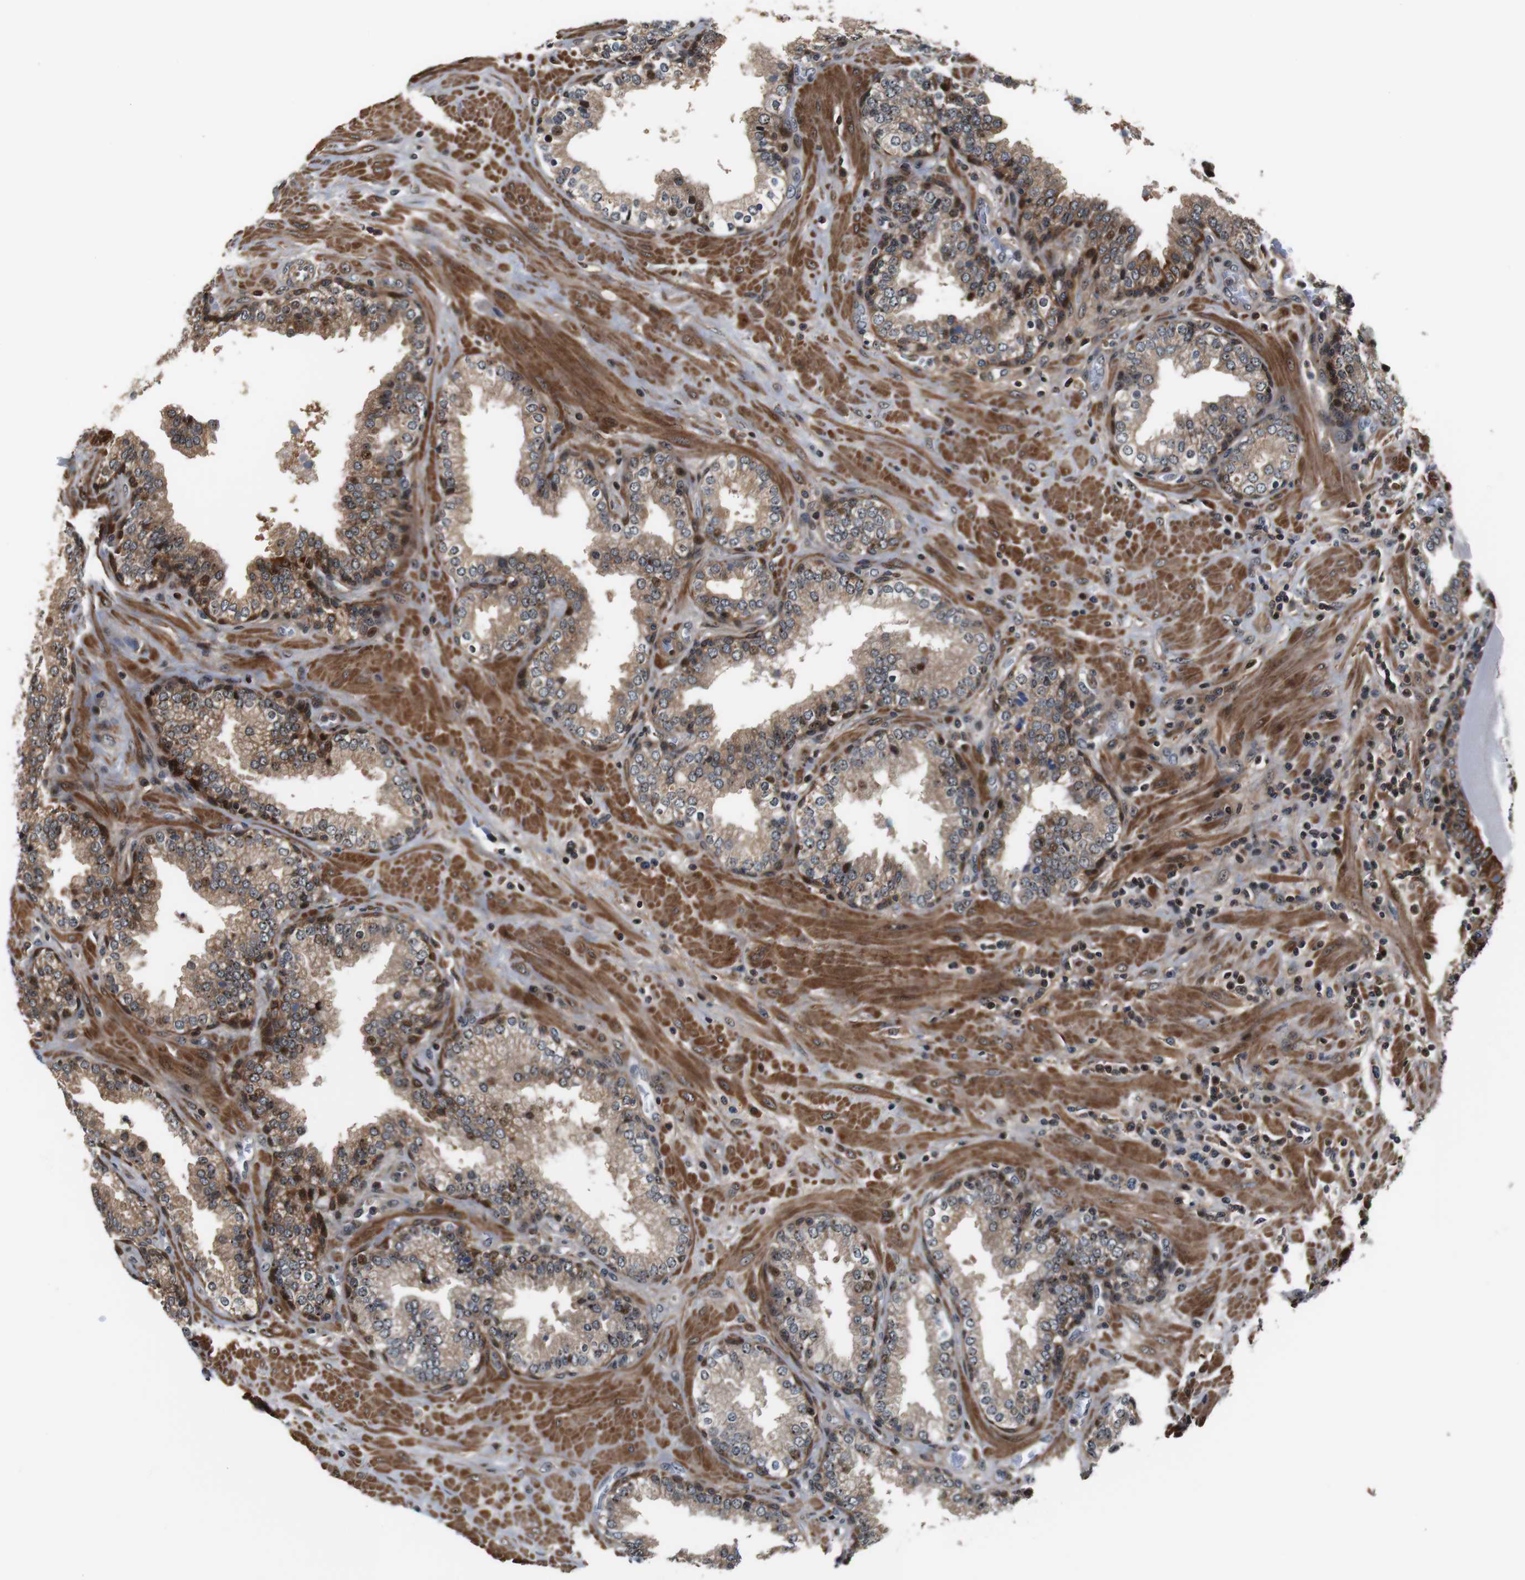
{"staining": {"intensity": "weak", "quantity": ">75%", "location": "cytoplasmic/membranous,nuclear"}, "tissue": "prostate", "cell_type": "Glandular cells", "image_type": "normal", "snomed": [{"axis": "morphology", "description": "Normal tissue, NOS"}, {"axis": "topography", "description": "Prostate"}], "caption": "Prostate stained for a protein (brown) reveals weak cytoplasmic/membranous,nuclear positive positivity in approximately >75% of glandular cells.", "gene": "LRP4", "patient": {"sex": "male", "age": 51}}